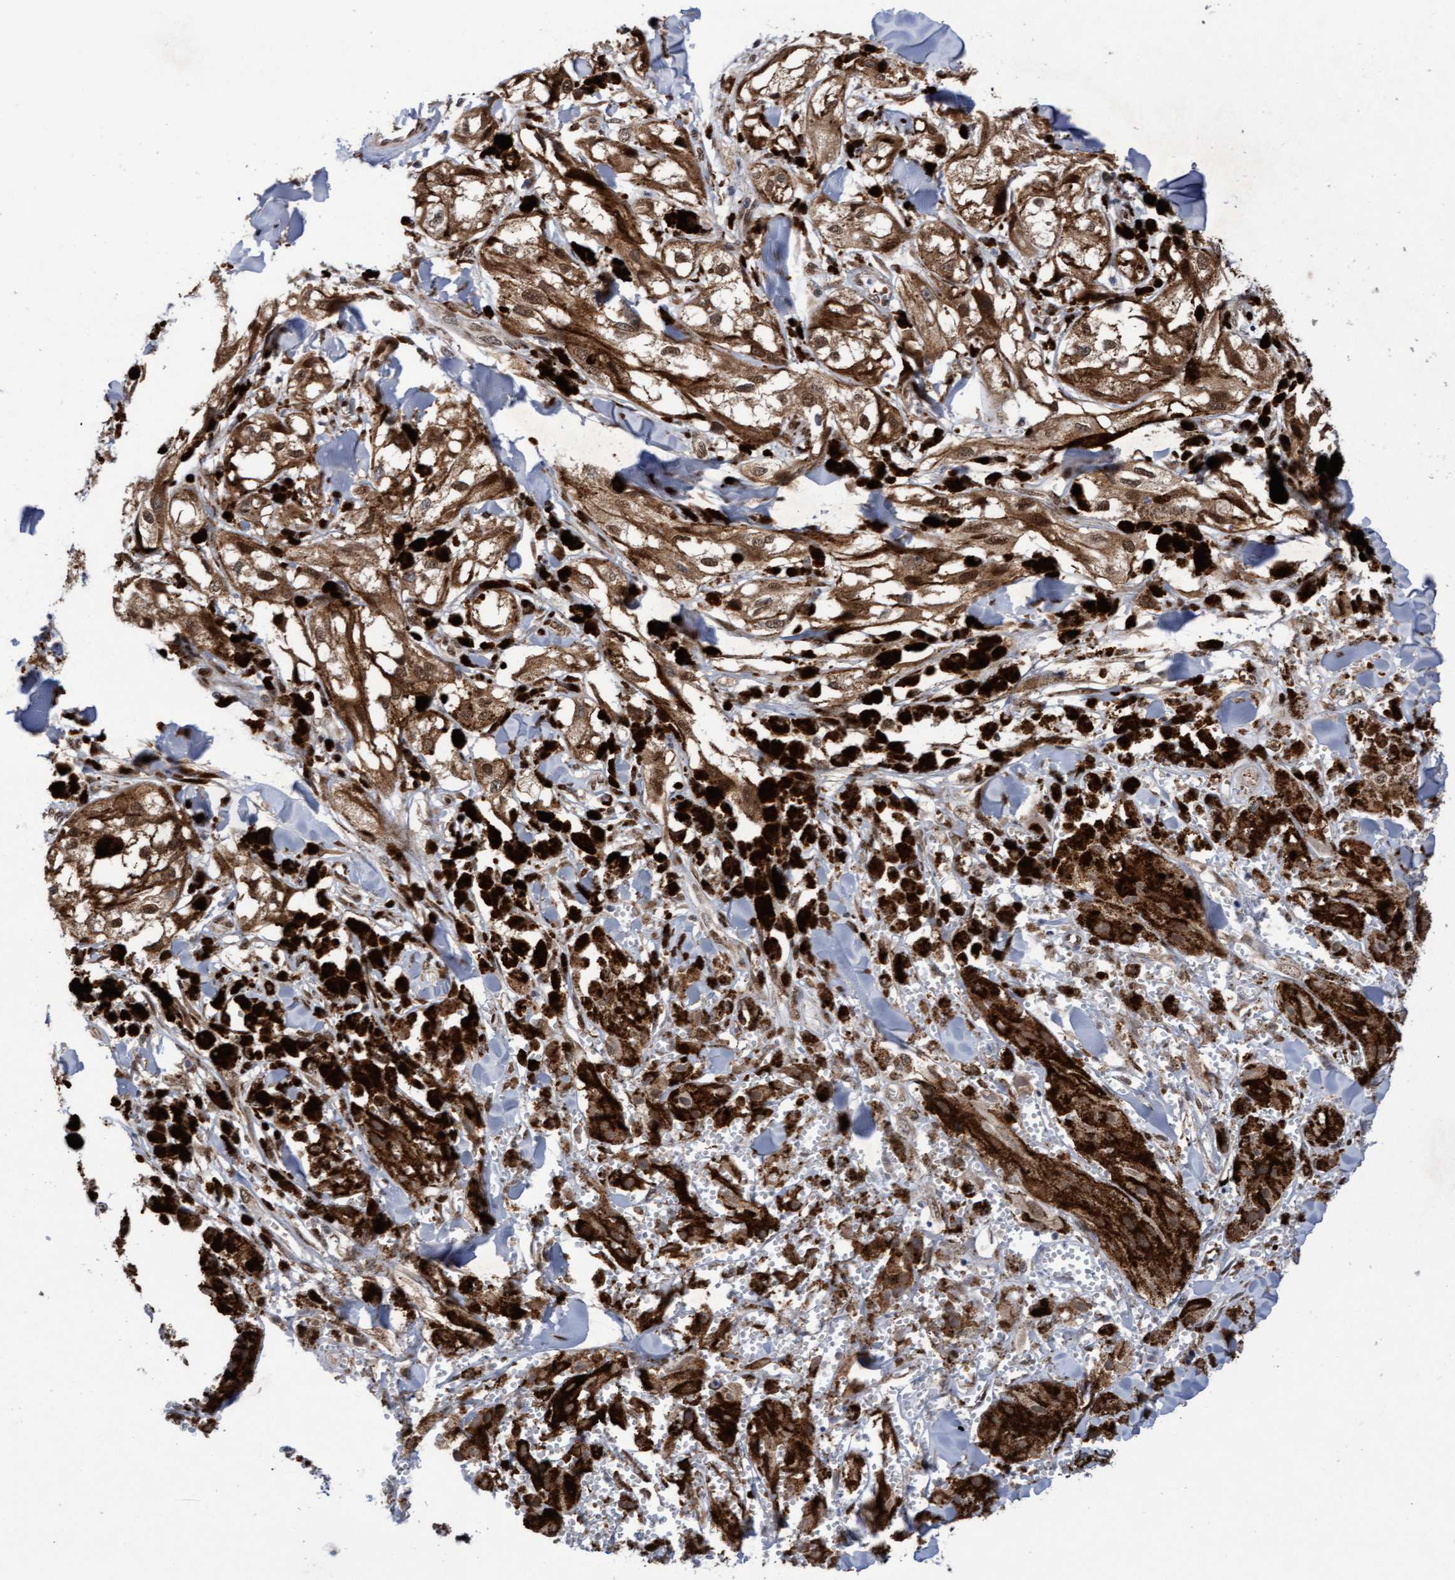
{"staining": {"intensity": "moderate", "quantity": ">75%", "location": "cytoplasmic/membranous,nuclear"}, "tissue": "melanoma", "cell_type": "Tumor cells", "image_type": "cancer", "snomed": [{"axis": "morphology", "description": "Malignant melanoma, NOS"}, {"axis": "topography", "description": "Skin"}], "caption": "An immunohistochemistry micrograph of neoplastic tissue is shown. Protein staining in brown shows moderate cytoplasmic/membranous and nuclear positivity in melanoma within tumor cells. The staining was performed using DAB to visualize the protein expression in brown, while the nuclei were stained in blue with hematoxylin (Magnification: 20x).", "gene": "TANC2", "patient": {"sex": "male", "age": 88}}